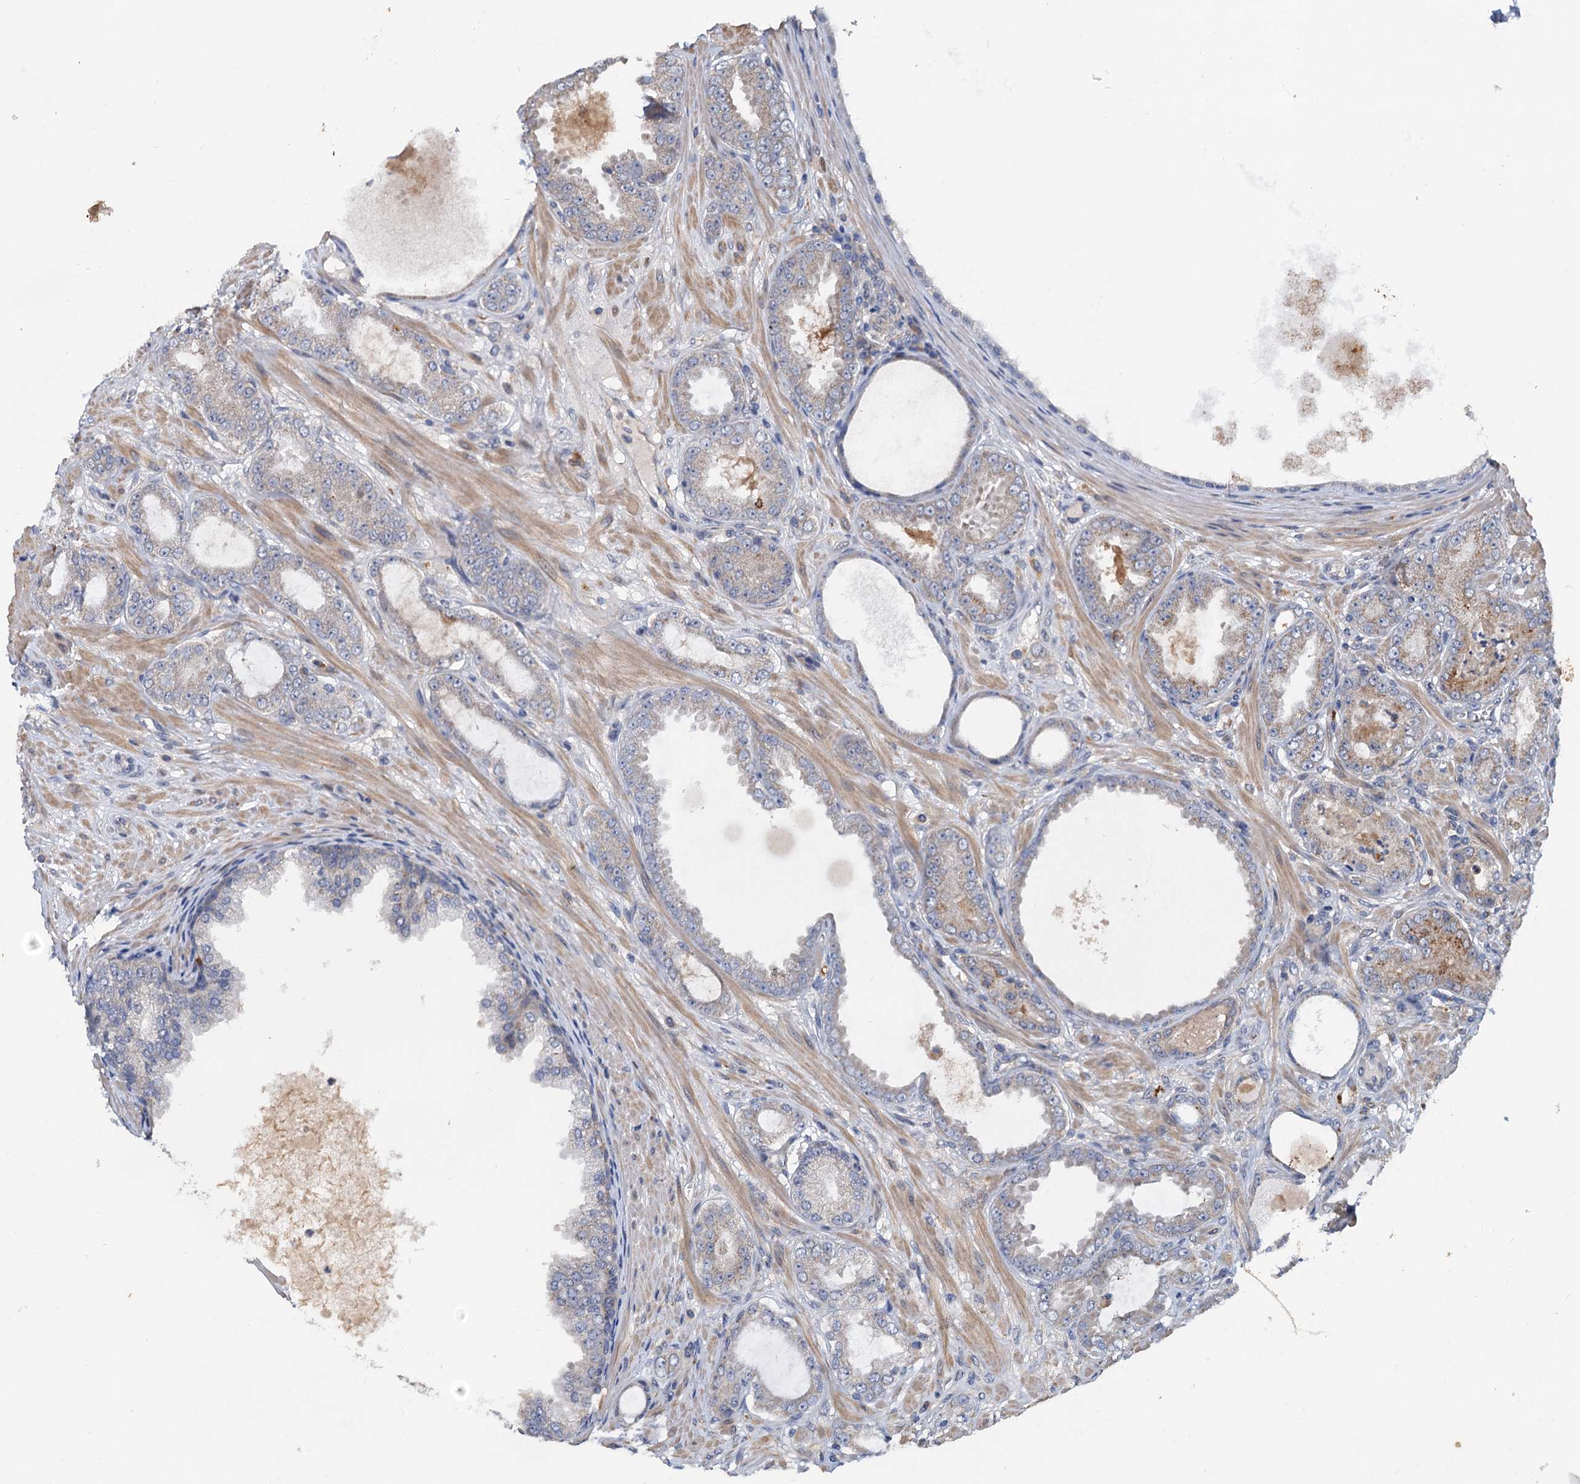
{"staining": {"intensity": "negative", "quantity": "none", "location": "none"}, "tissue": "prostate cancer", "cell_type": "Tumor cells", "image_type": "cancer", "snomed": [{"axis": "morphology", "description": "Adenocarcinoma, Low grade"}, {"axis": "topography", "description": "Prostate"}], "caption": "An IHC image of prostate cancer (low-grade adenocarcinoma) is shown. There is no staining in tumor cells of prostate cancer (low-grade adenocarcinoma).", "gene": "ZNF606", "patient": {"sex": "male", "age": 63}}